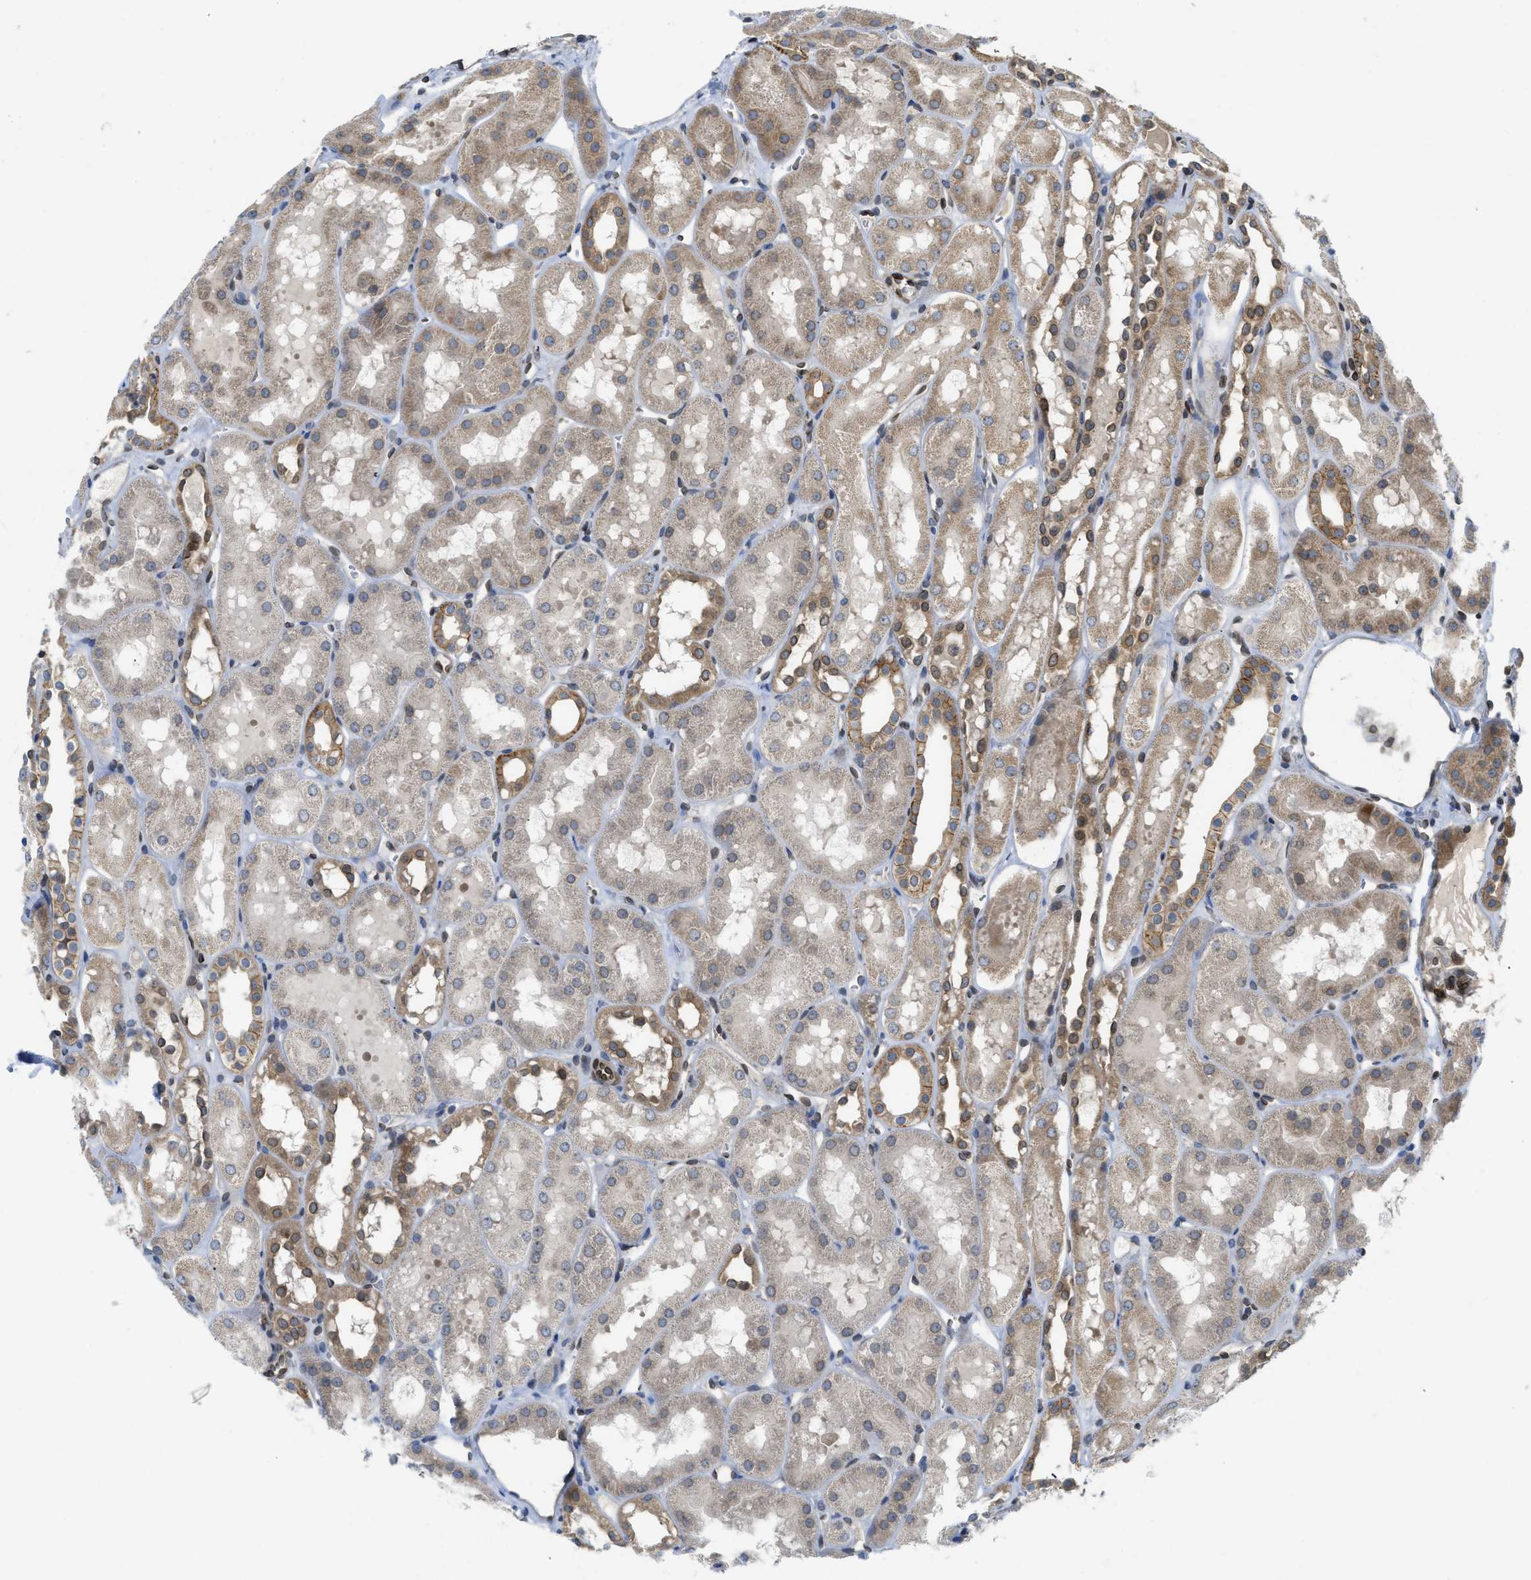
{"staining": {"intensity": "moderate", "quantity": "25%-75%", "location": "cytoplasmic/membranous,nuclear"}, "tissue": "kidney", "cell_type": "Cells in tubules", "image_type": "normal", "snomed": [{"axis": "morphology", "description": "Normal tissue, NOS"}, {"axis": "topography", "description": "Kidney"}, {"axis": "topography", "description": "Urinary bladder"}], "caption": "A brown stain highlights moderate cytoplasmic/membranous,nuclear staining of a protein in cells in tubules of normal human kidney.", "gene": "EIF2AK3", "patient": {"sex": "male", "age": 16}}